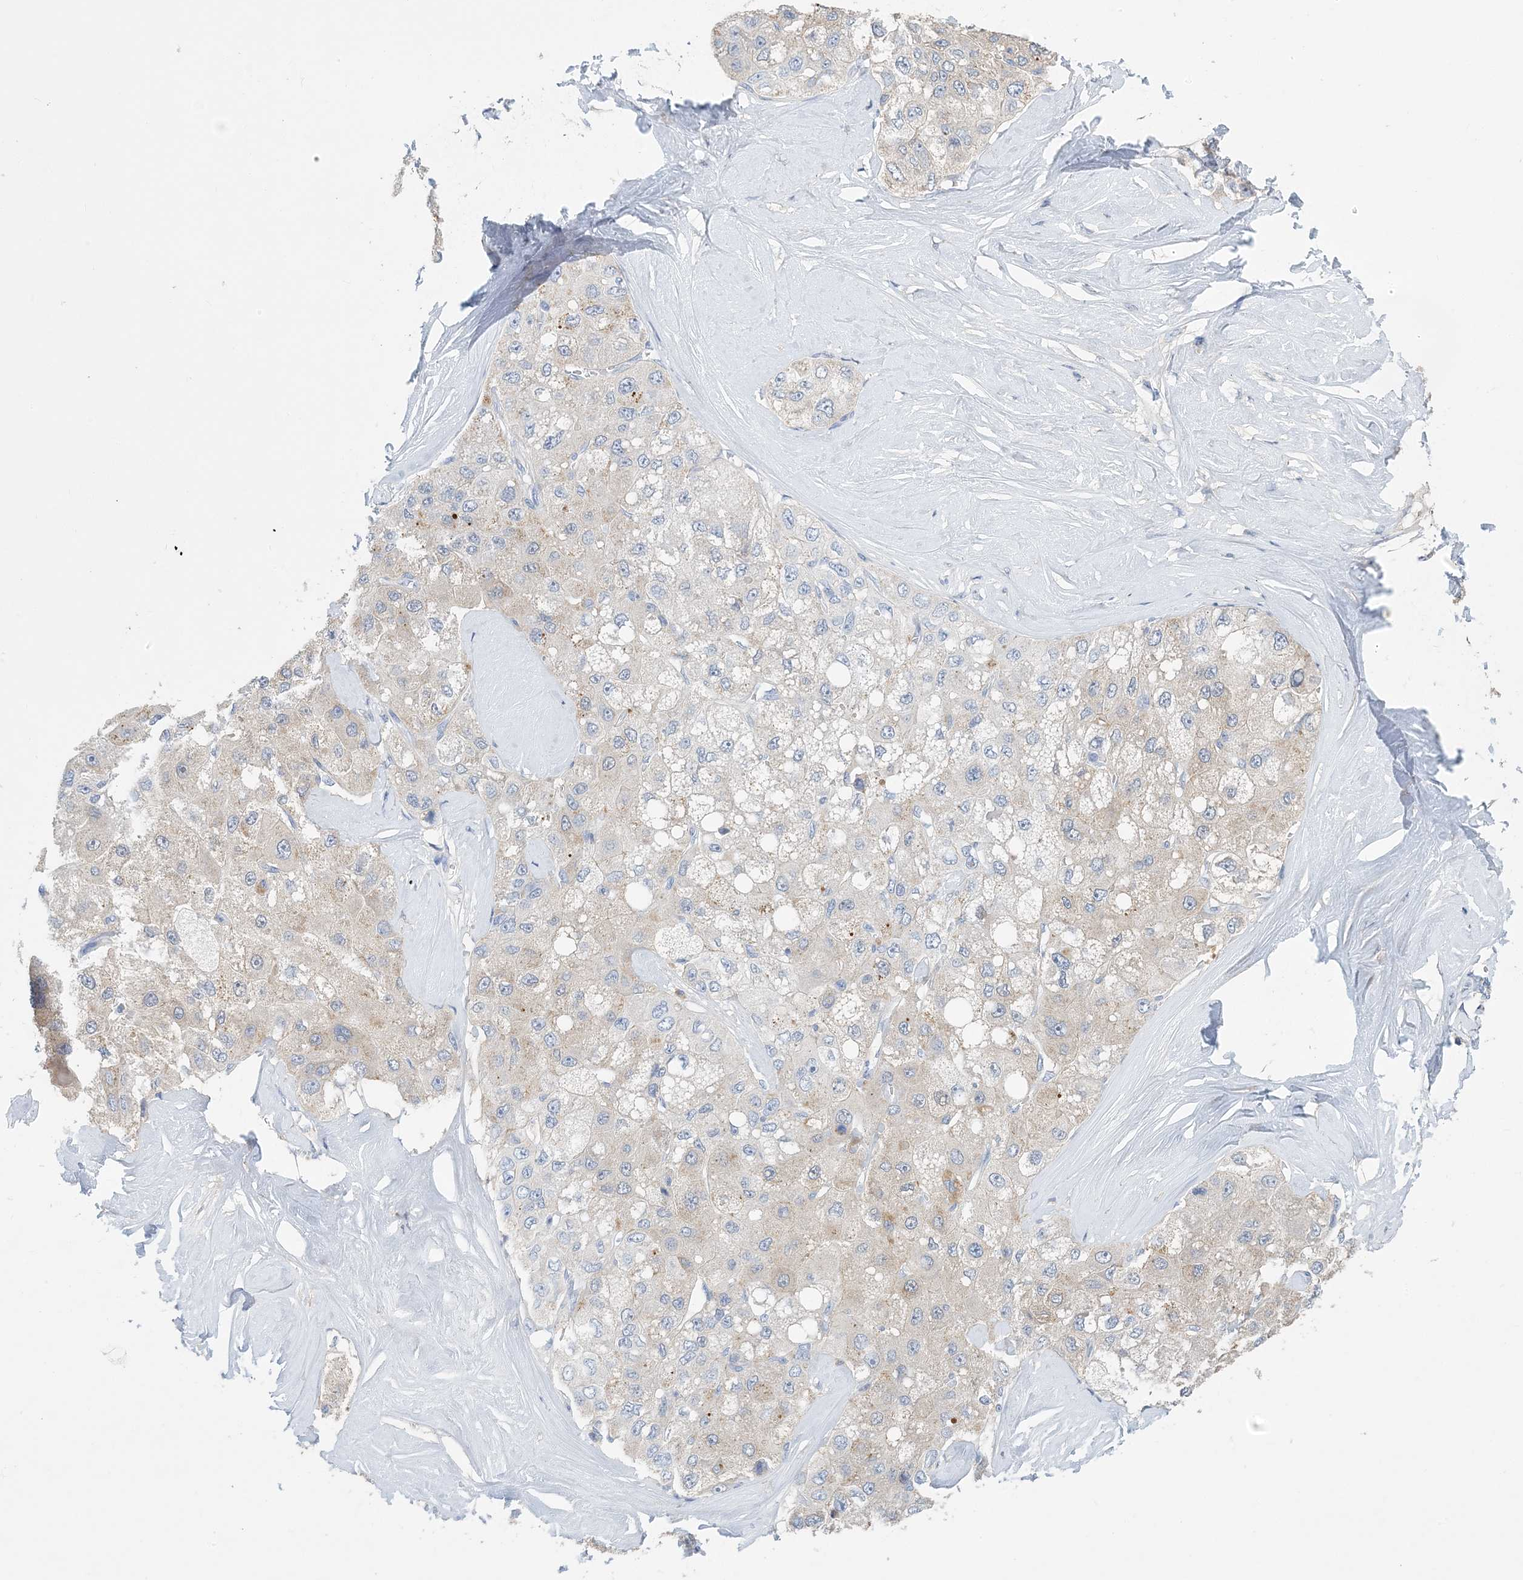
{"staining": {"intensity": "negative", "quantity": "none", "location": "none"}, "tissue": "liver cancer", "cell_type": "Tumor cells", "image_type": "cancer", "snomed": [{"axis": "morphology", "description": "Carcinoma, Hepatocellular, NOS"}, {"axis": "topography", "description": "Liver"}], "caption": "Liver cancer (hepatocellular carcinoma) stained for a protein using immunohistochemistry (IHC) demonstrates no positivity tumor cells.", "gene": "KPRP", "patient": {"sex": "male", "age": 80}}